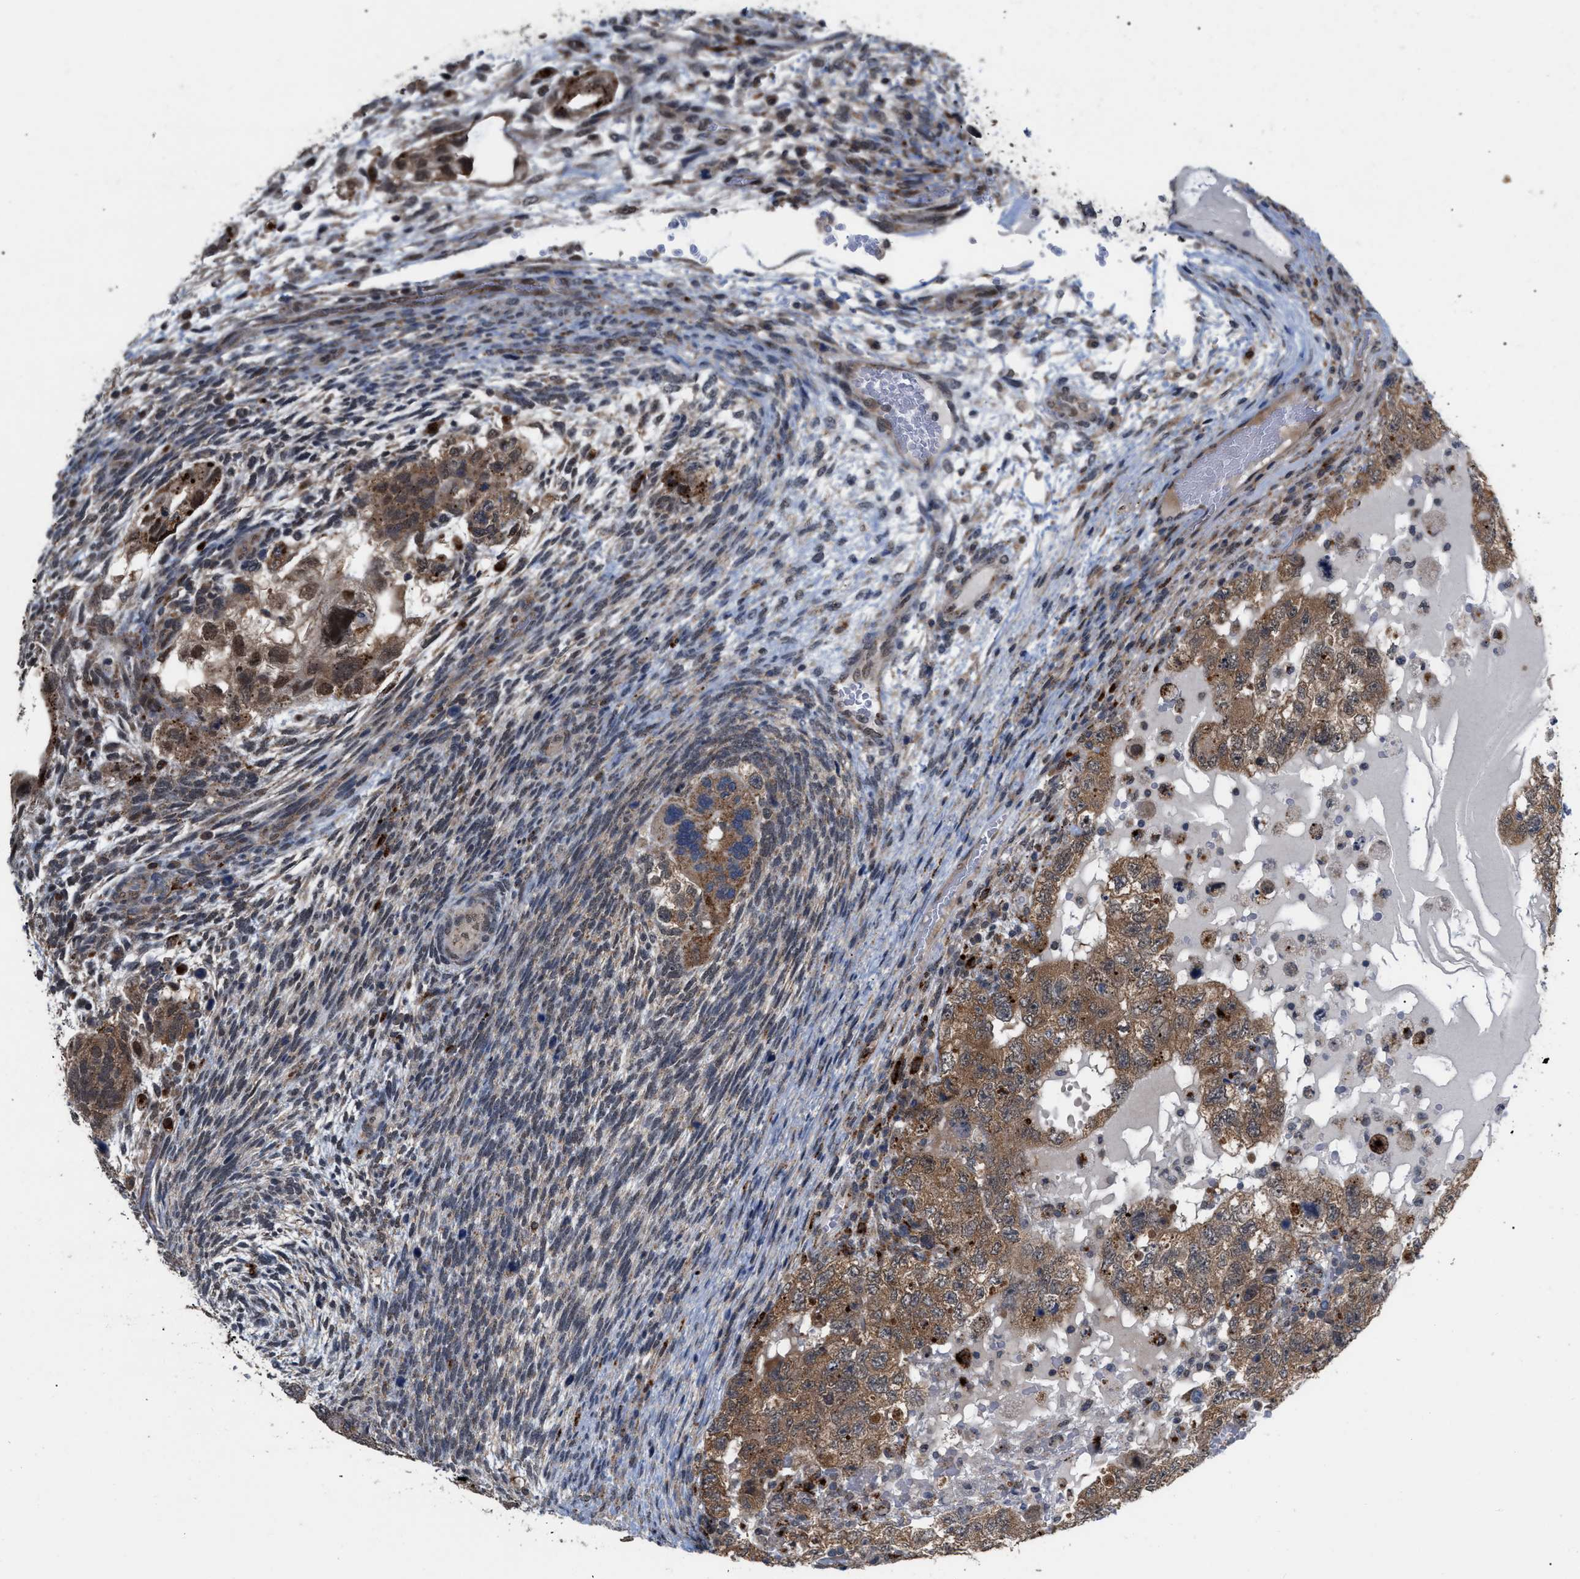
{"staining": {"intensity": "moderate", "quantity": ">75%", "location": "cytoplasmic/membranous"}, "tissue": "testis cancer", "cell_type": "Tumor cells", "image_type": "cancer", "snomed": [{"axis": "morphology", "description": "Carcinoma, Embryonal, NOS"}, {"axis": "topography", "description": "Testis"}], "caption": "This is an image of immunohistochemistry staining of testis cancer (embryonal carcinoma), which shows moderate positivity in the cytoplasmic/membranous of tumor cells.", "gene": "UPF1", "patient": {"sex": "male", "age": 36}}